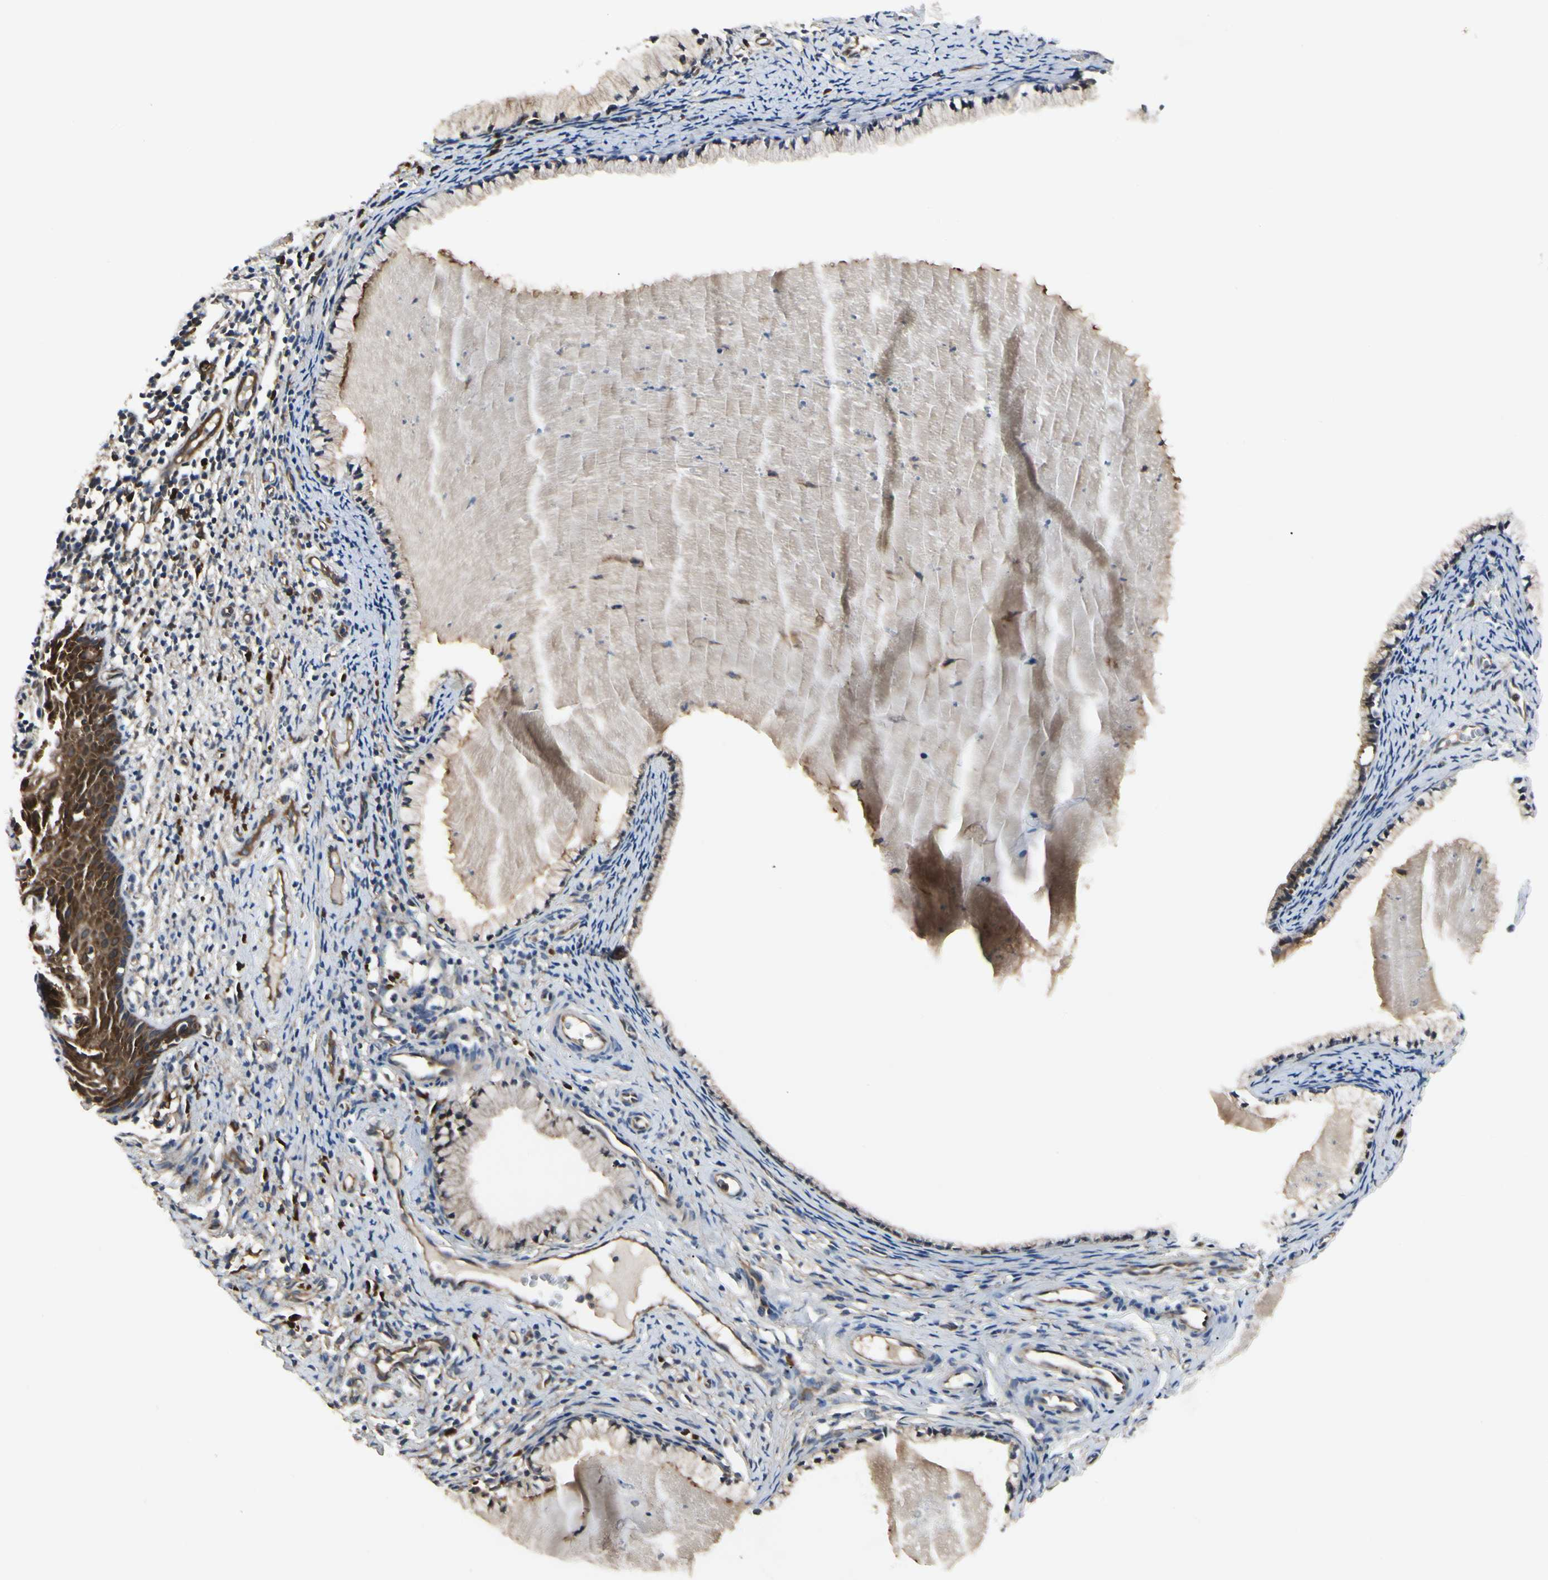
{"staining": {"intensity": "strong", "quantity": ">75%", "location": "cytoplasmic/membranous"}, "tissue": "cervix", "cell_type": "Glandular cells", "image_type": "normal", "snomed": [{"axis": "morphology", "description": "Normal tissue, NOS"}, {"axis": "topography", "description": "Cervix"}], "caption": "Approximately >75% of glandular cells in unremarkable cervix show strong cytoplasmic/membranous protein expression as visualized by brown immunohistochemical staining.", "gene": "NME1", "patient": {"sex": "female", "age": 70}}